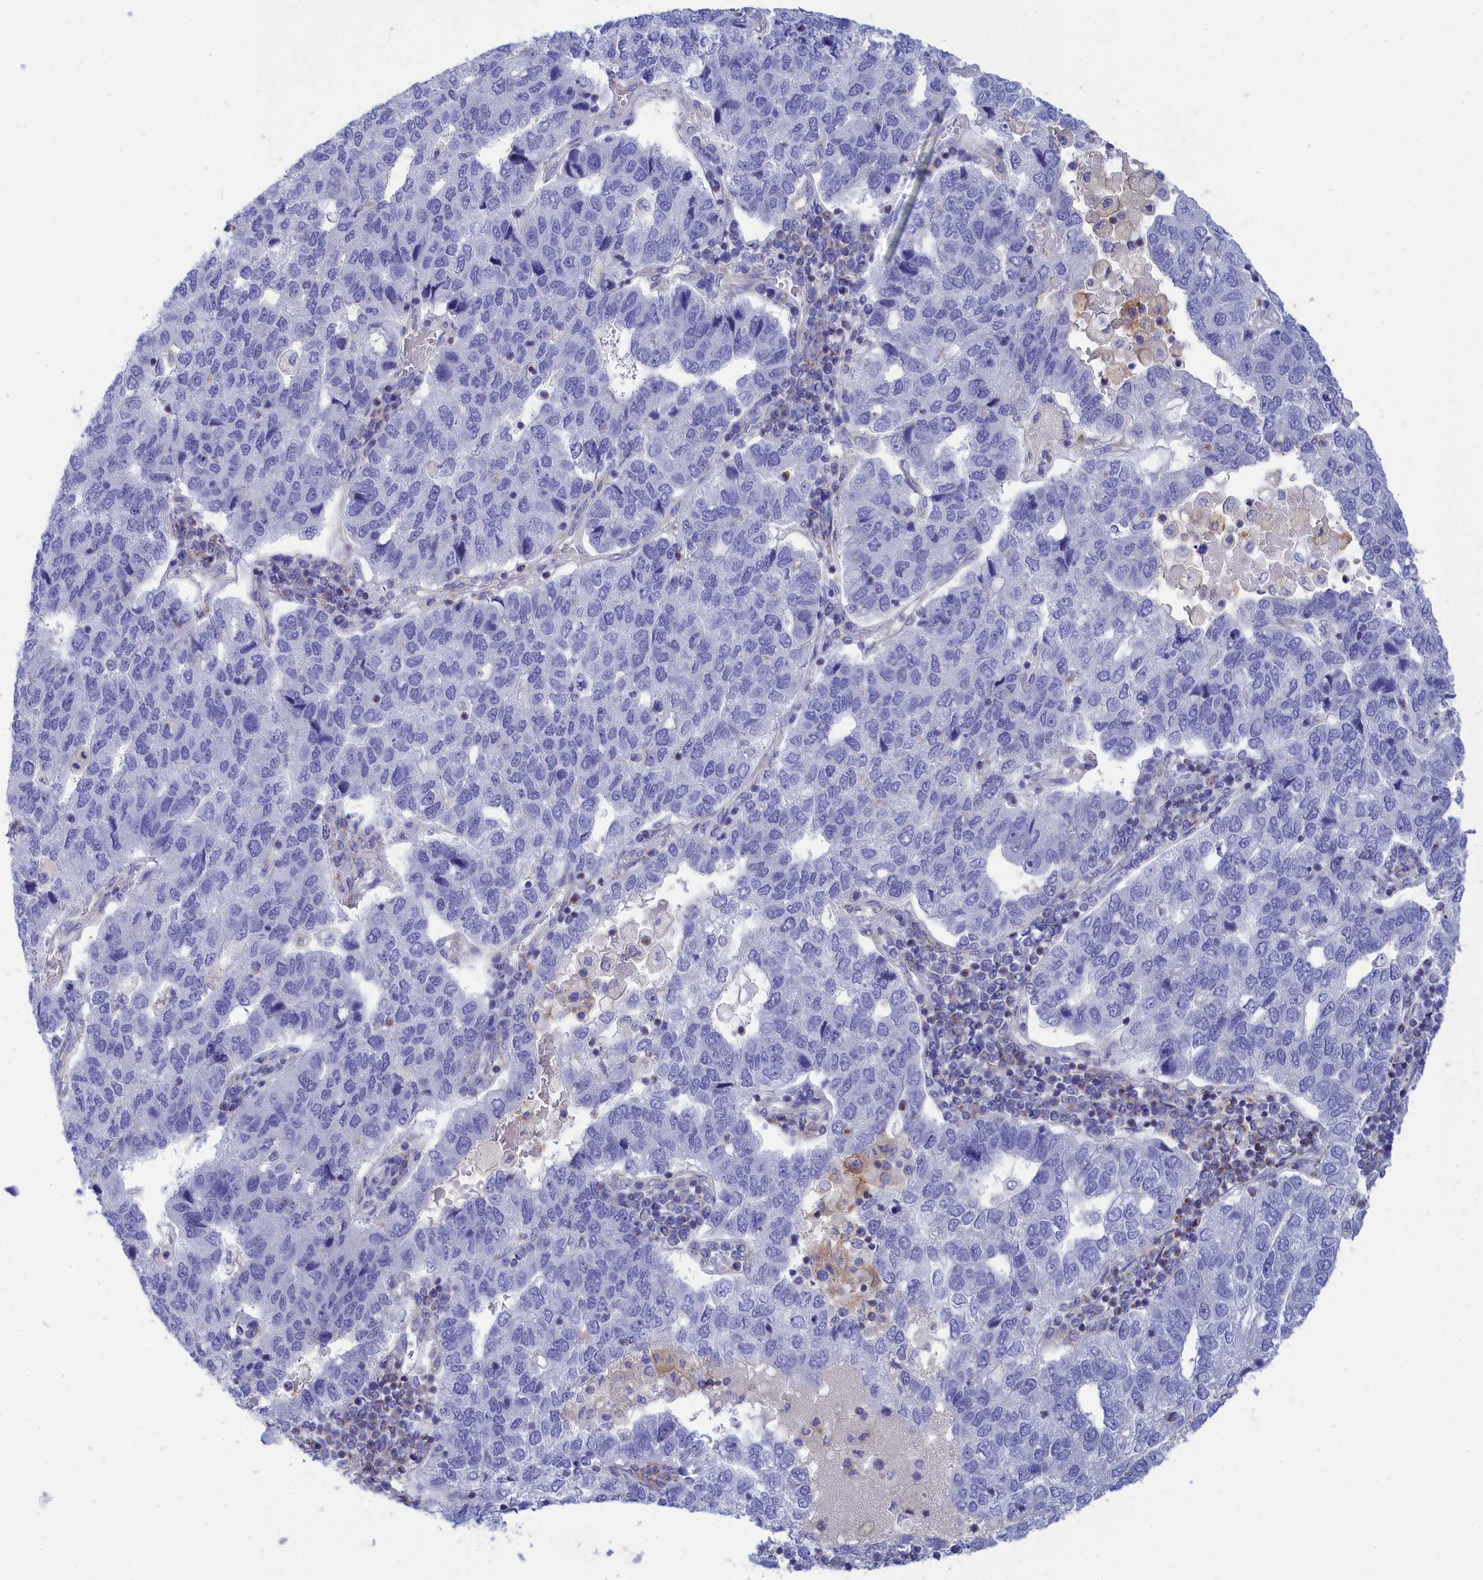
{"staining": {"intensity": "negative", "quantity": "none", "location": "none"}, "tissue": "pancreatic cancer", "cell_type": "Tumor cells", "image_type": "cancer", "snomed": [{"axis": "morphology", "description": "Adenocarcinoma, NOS"}, {"axis": "topography", "description": "Pancreas"}], "caption": "Pancreatic adenocarcinoma was stained to show a protein in brown. There is no significant positivity in tumor cells.", "gene": "CCRL2", "patient": {"sex": "female", "age": 61}}